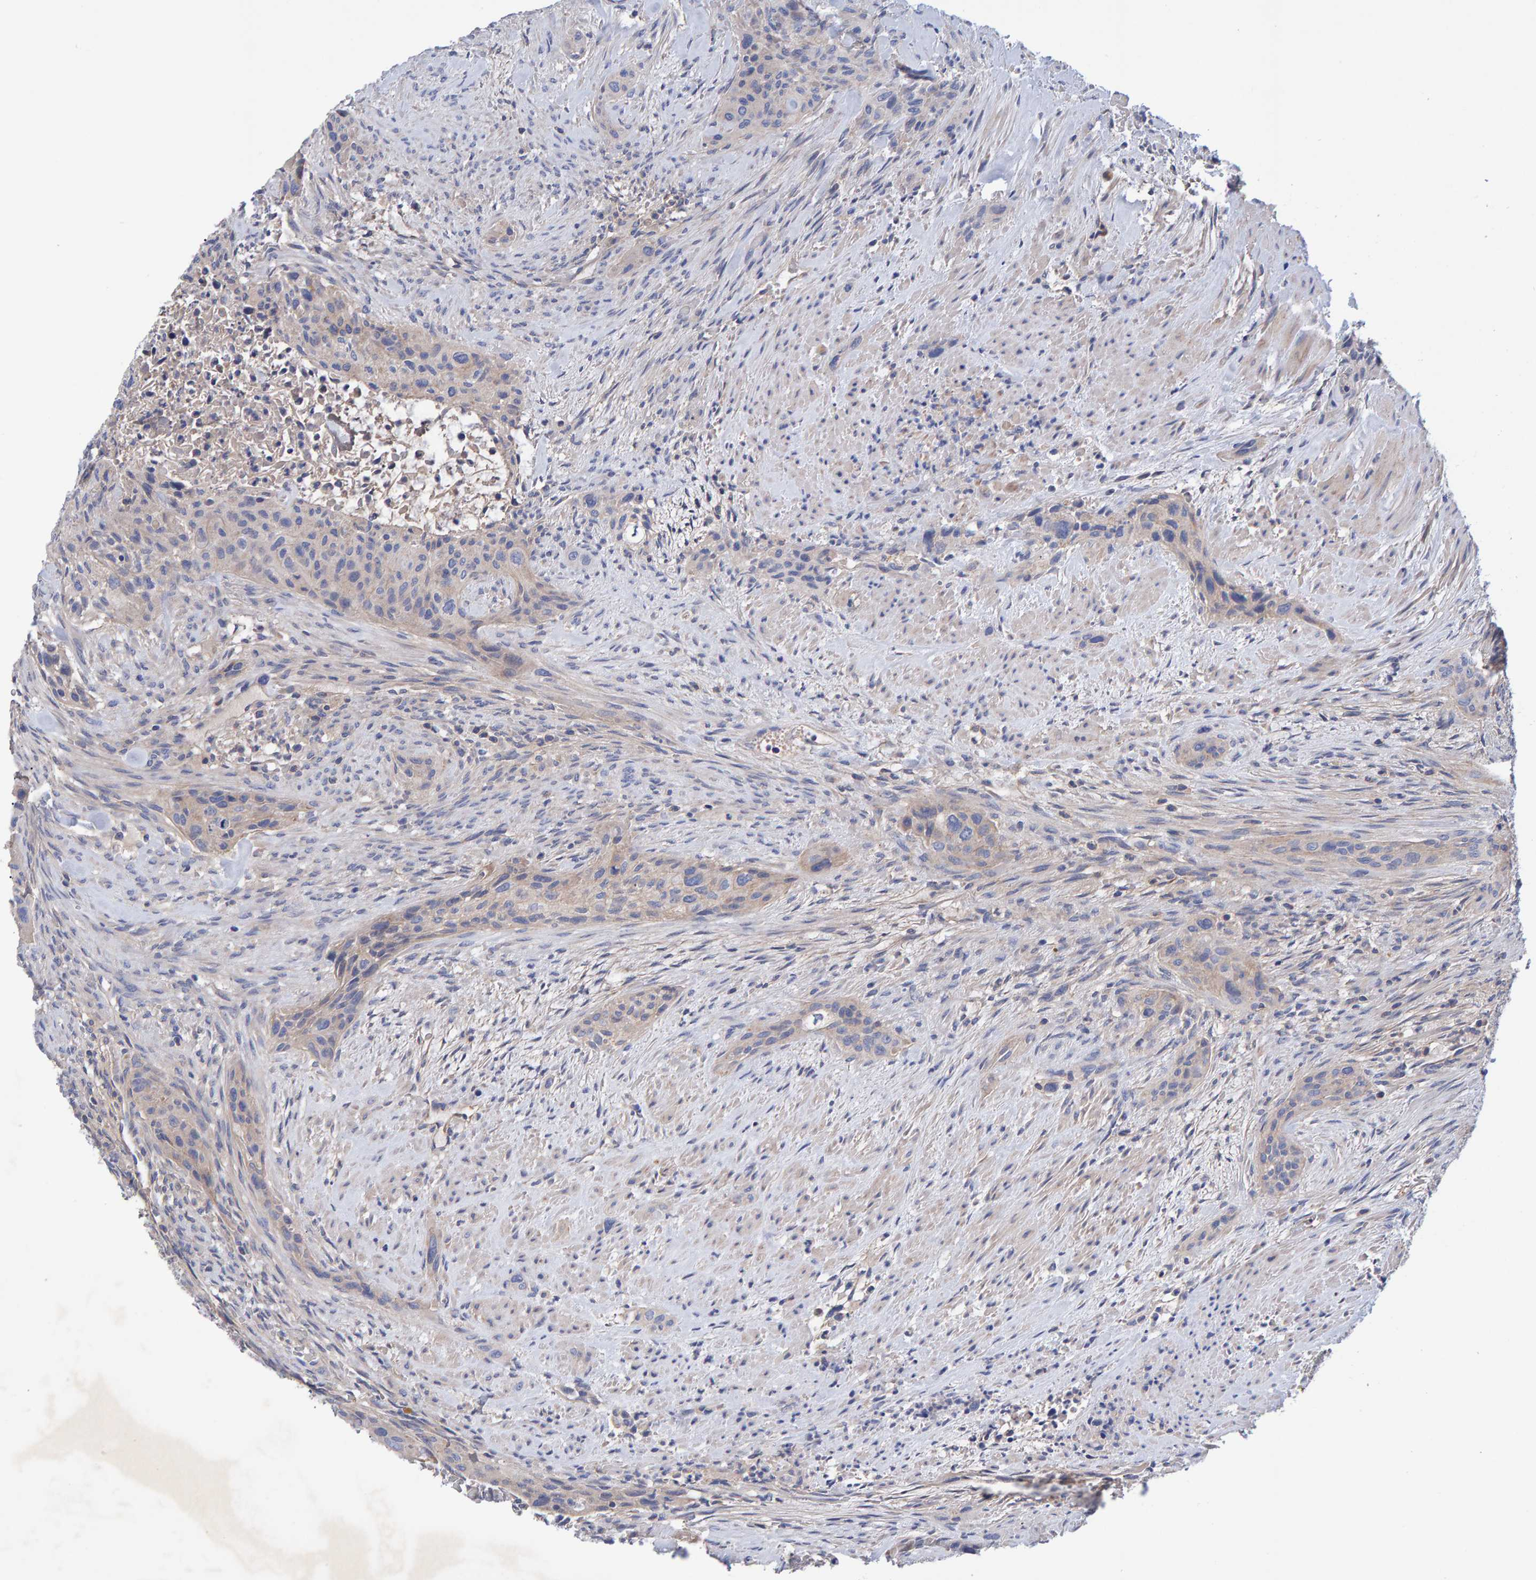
{"staining": {"intensity": "negative", "quantity": "none", "location": "none"}, "tissue": "urothelial cancer", "cell_type": "Tumor cells", "image_type": "cancer", "snomed": [{"axis": "morphology", "description": "Urothelial carcinoma, High grade"}, {"axis": "topography", "description": "Urinary bladder"}], "caption": "The IHC histopathology image has no significant expression in tumor cells of urothelial cancer tissue.", "gene": "EFR3A", "patient": {"sex": "male", "age": 35}}